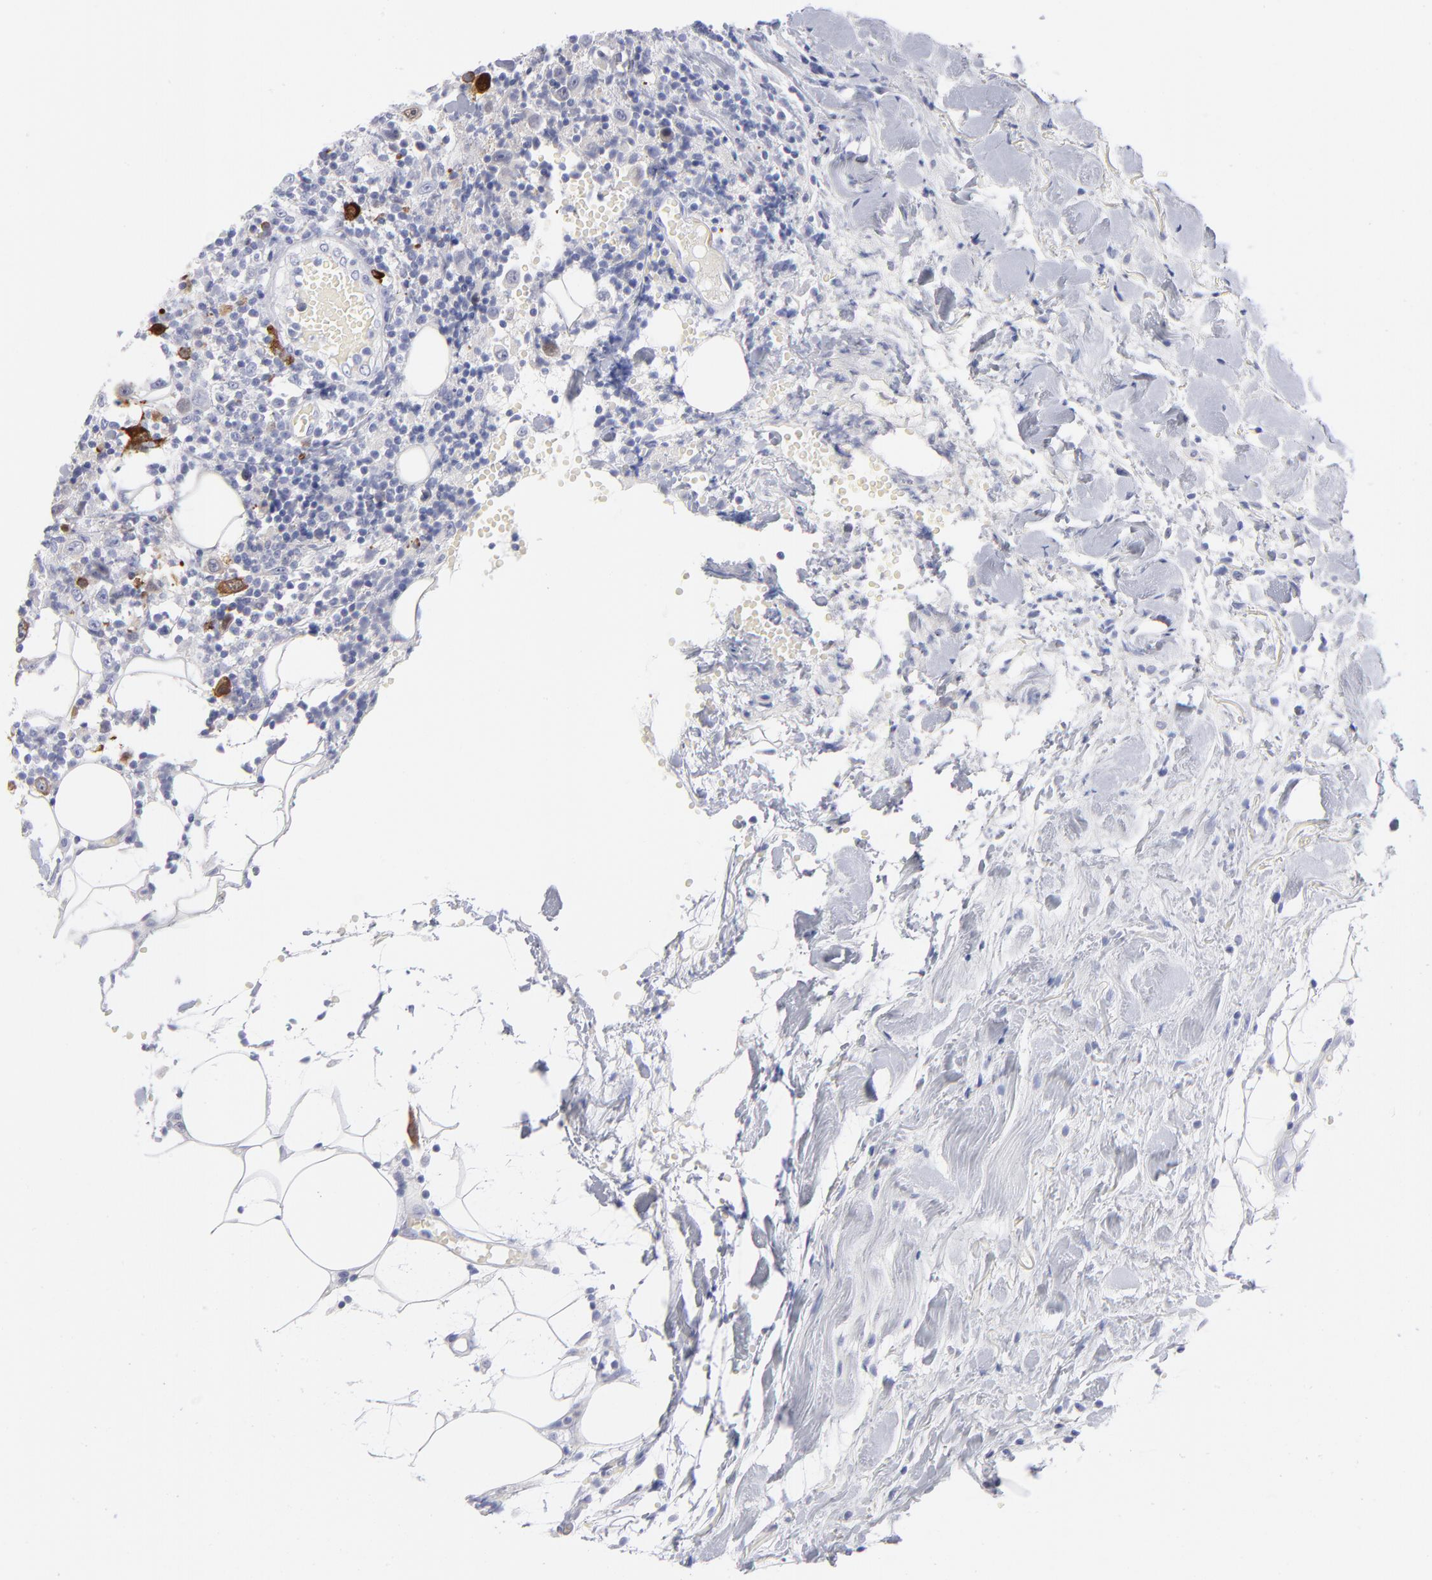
{"staining": {"intensity": "strong", "quantity": "<25%", "location": "cytoplasmic/membranous"}, "tissue": "thyroid cancer", "cell_type": "Tumor cells", "image_type": "cancer", "snomed": [{"axis": "morphology", "description": "Carcinoma, NOS"}, {"axis": "topography", "description": "Thyroid gland"}], "caption": "DAB (3,3'-diaminobenzidine) immunohistochemical staining of thyroid cancer (carcinoma) shows strong cytoplasmic/membranous protein positivity in approximately <25% of tumor cells.", "gene": "CCNB1", "patient": {"sex": "female", "age": 77}}